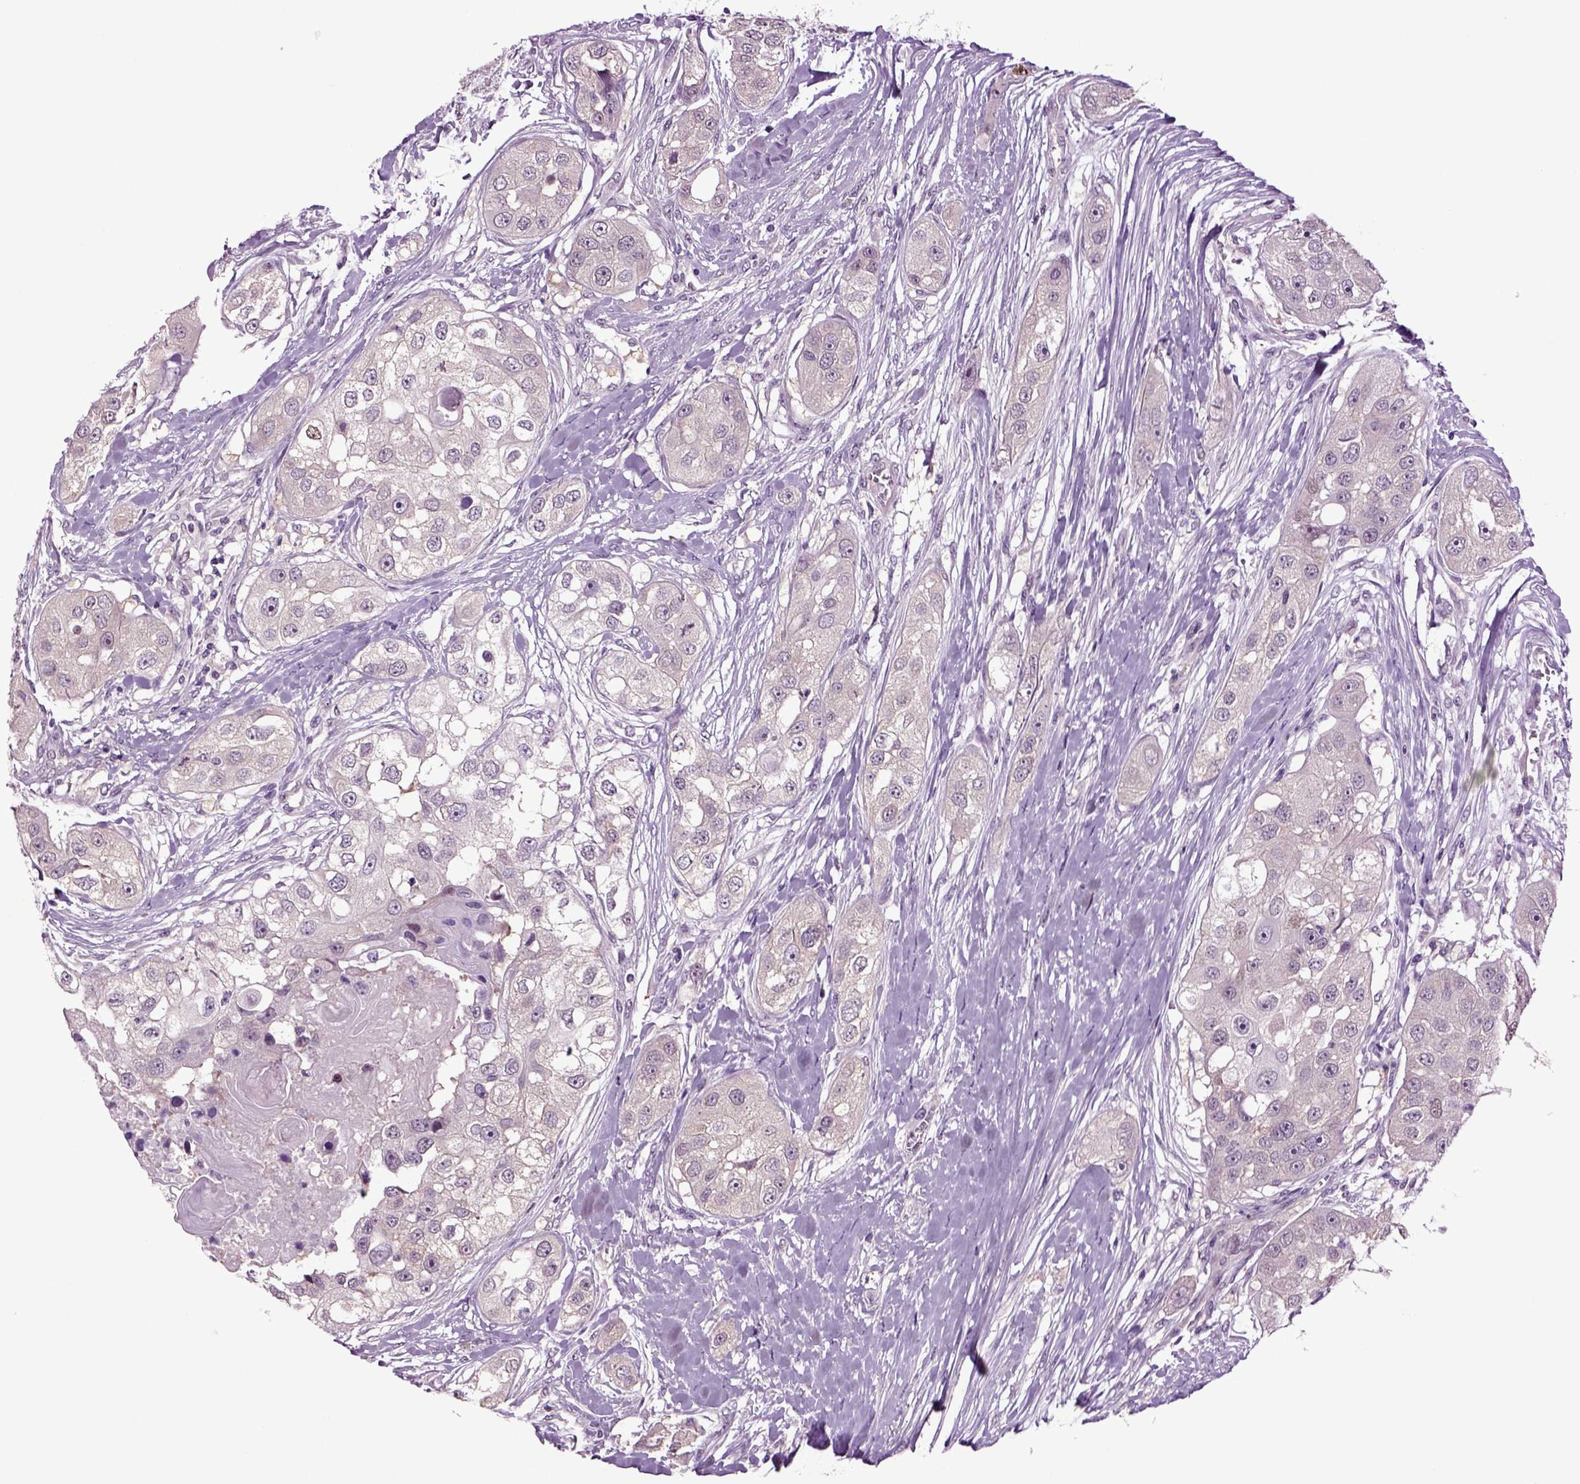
{"staining": {"intensity": "negative", "quantity": "none", "location": "none"}, "tissue": "head and neck cancer", "cell_type": "Tumor cells", "image_type": "cancer", "snomed": [{"axis": "morphology", "description": "Normal tissue, NOS"}, {"axis": "morphology", "description": "Squamous cell carcinoma, NOS"}, {"axis": "topography", "description": "Skeletal muscle"}, {"axis": "topography", "description": "Head-Neck"}], "caption": "The IHC photomicrograph has no significant staining in tumor cells of head and neck cancer tissue. (DAB immunohistochemistry (IHC) with hematoxylin counter stain).", "gene": "PLCH2", "patient": {"sex": "male", "age": 51}}